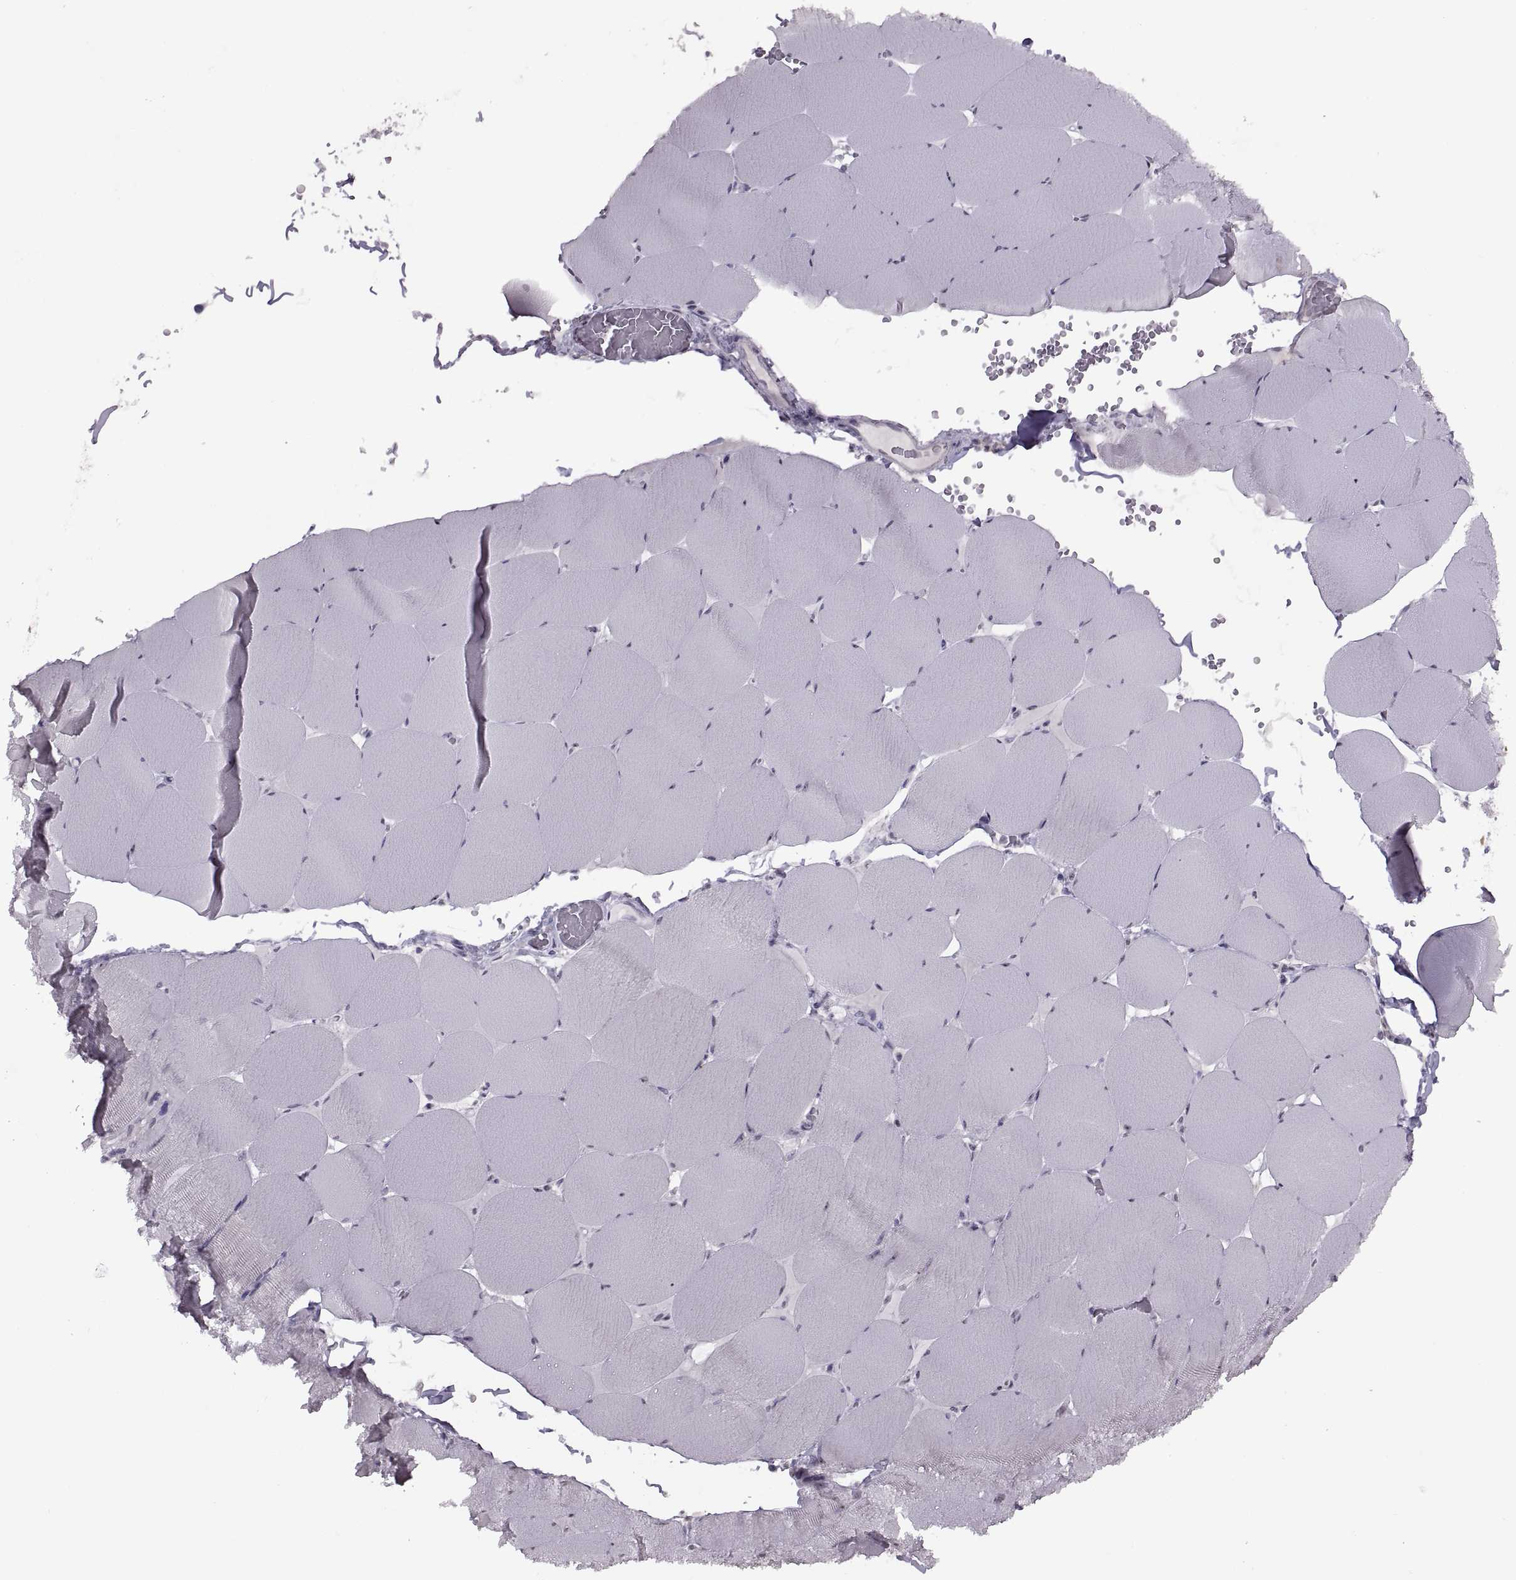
{"staining": {"intensity": "negative", "quantity": "none", "location": "none"}, "tissue": "skeletal muscle", "cell_type": "Myocytes", "image_type": "normal", "snomed": [{"axis": "morphology", "description": "Normal tissue, NOS"}, {"axis": "morphology", "description": "Malignant melanoma, Metastatic site"}, {"axis": "topography", "description": "Skeletal muscle"}], "caption": "High power microscopy image of an IHC micrograph of normal skeletal muscle, revealing no significant positivity in myocytes.", "gene": "ASIC2", "patient": {"sex": "male", "age": 50}}